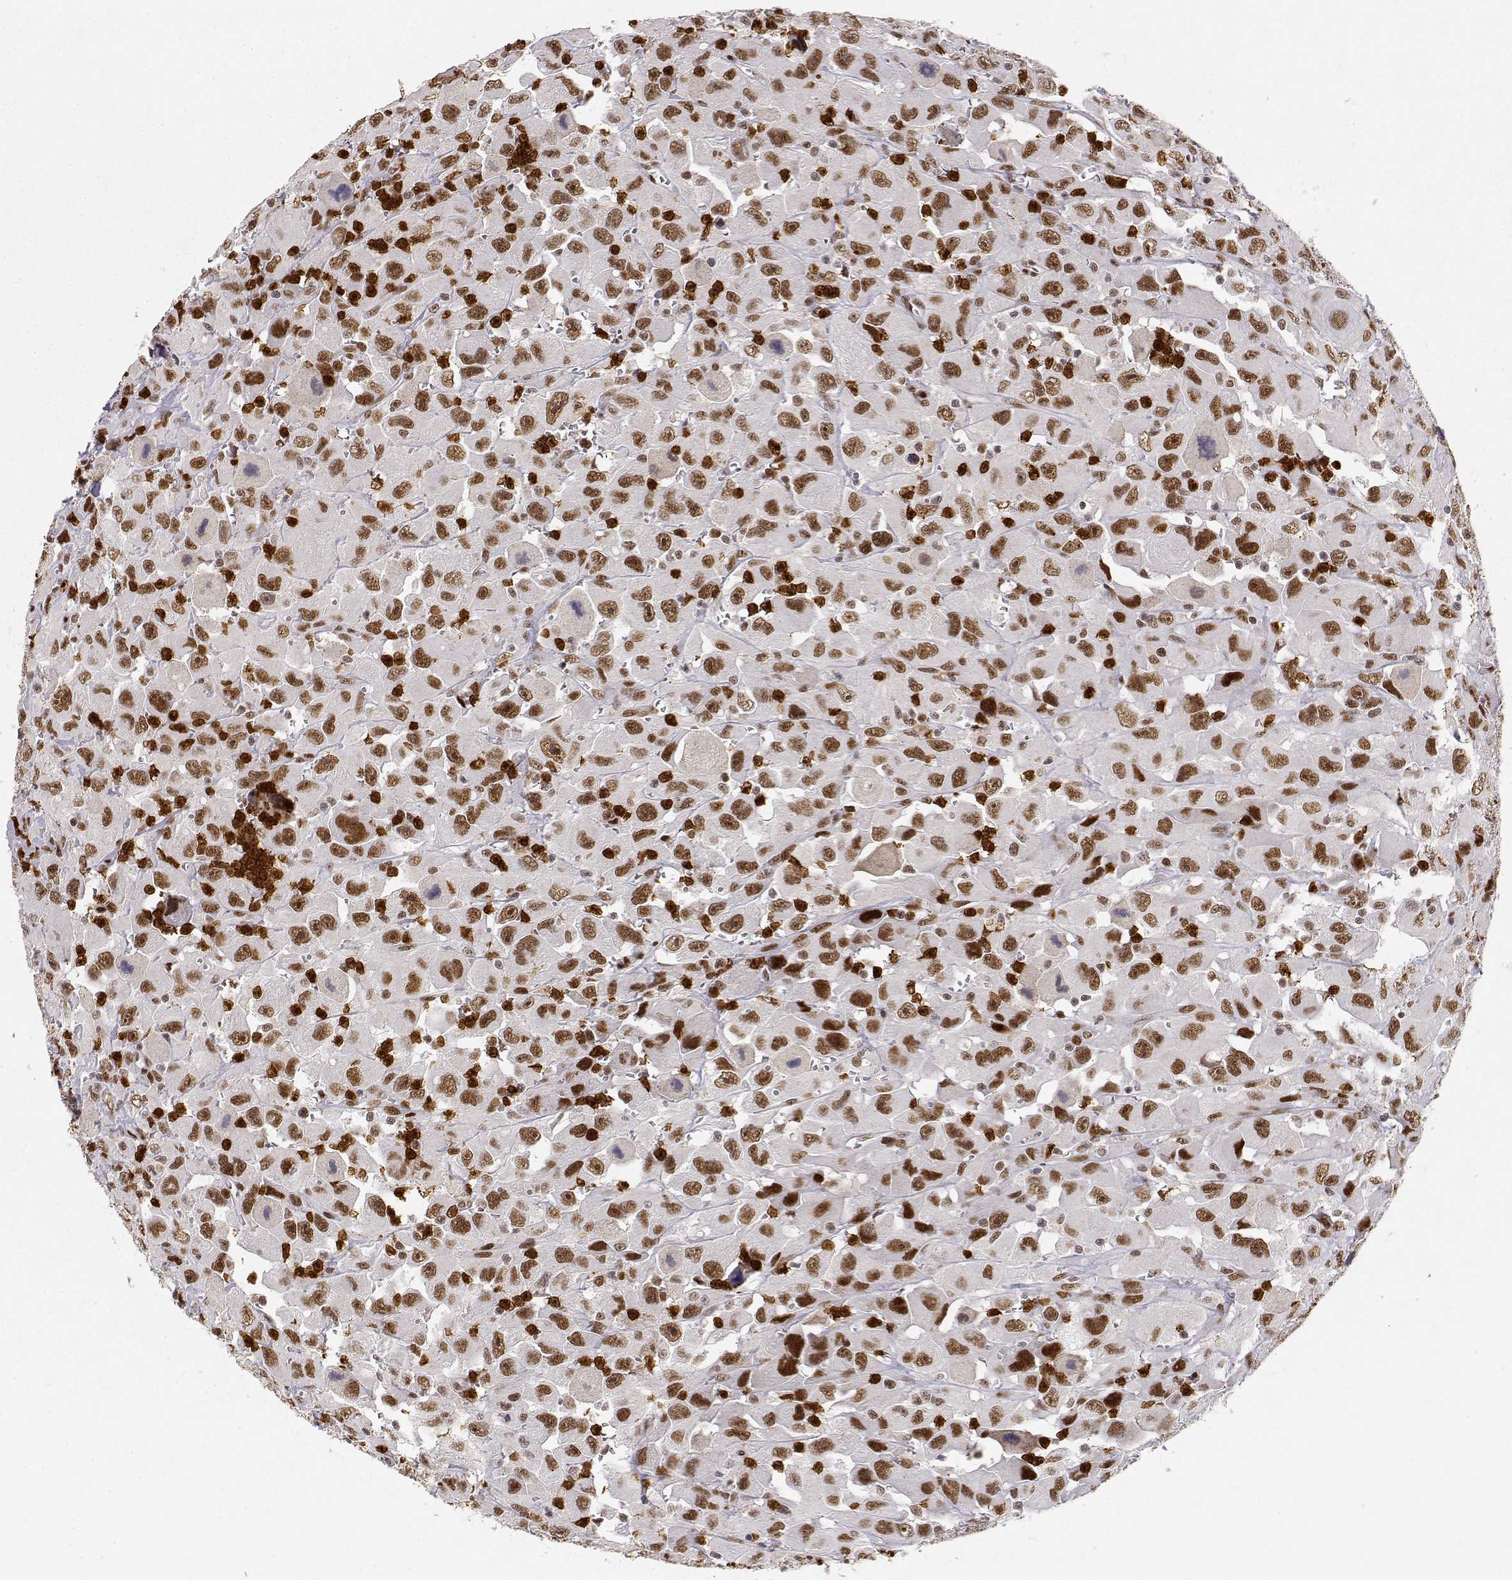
{"staining": {"intensity": "moderate", "quantity": ">75%", "location": "nuclear"}, "tissue": "head and neck cancer", "cell_type": "Tumor cells", "image_type": "cancer", "snomed": [{"axis": "morphology", "description": "Squamous cell carcinoma, NOS"}, {"axis": "morphology", "description": "Squamous cell carcinoma, metastatic, NOS"}, {"axis": "topography", "description": "Oral tissue"}, {"axis": "topography", "description": "Head-Neck"}], "caption": "Moderate nuclear staining is identified in about >75% of tumor cells in head and neck cancer.", "gene": "RSF1", "patient": {"sex": "female", "age": 85}}